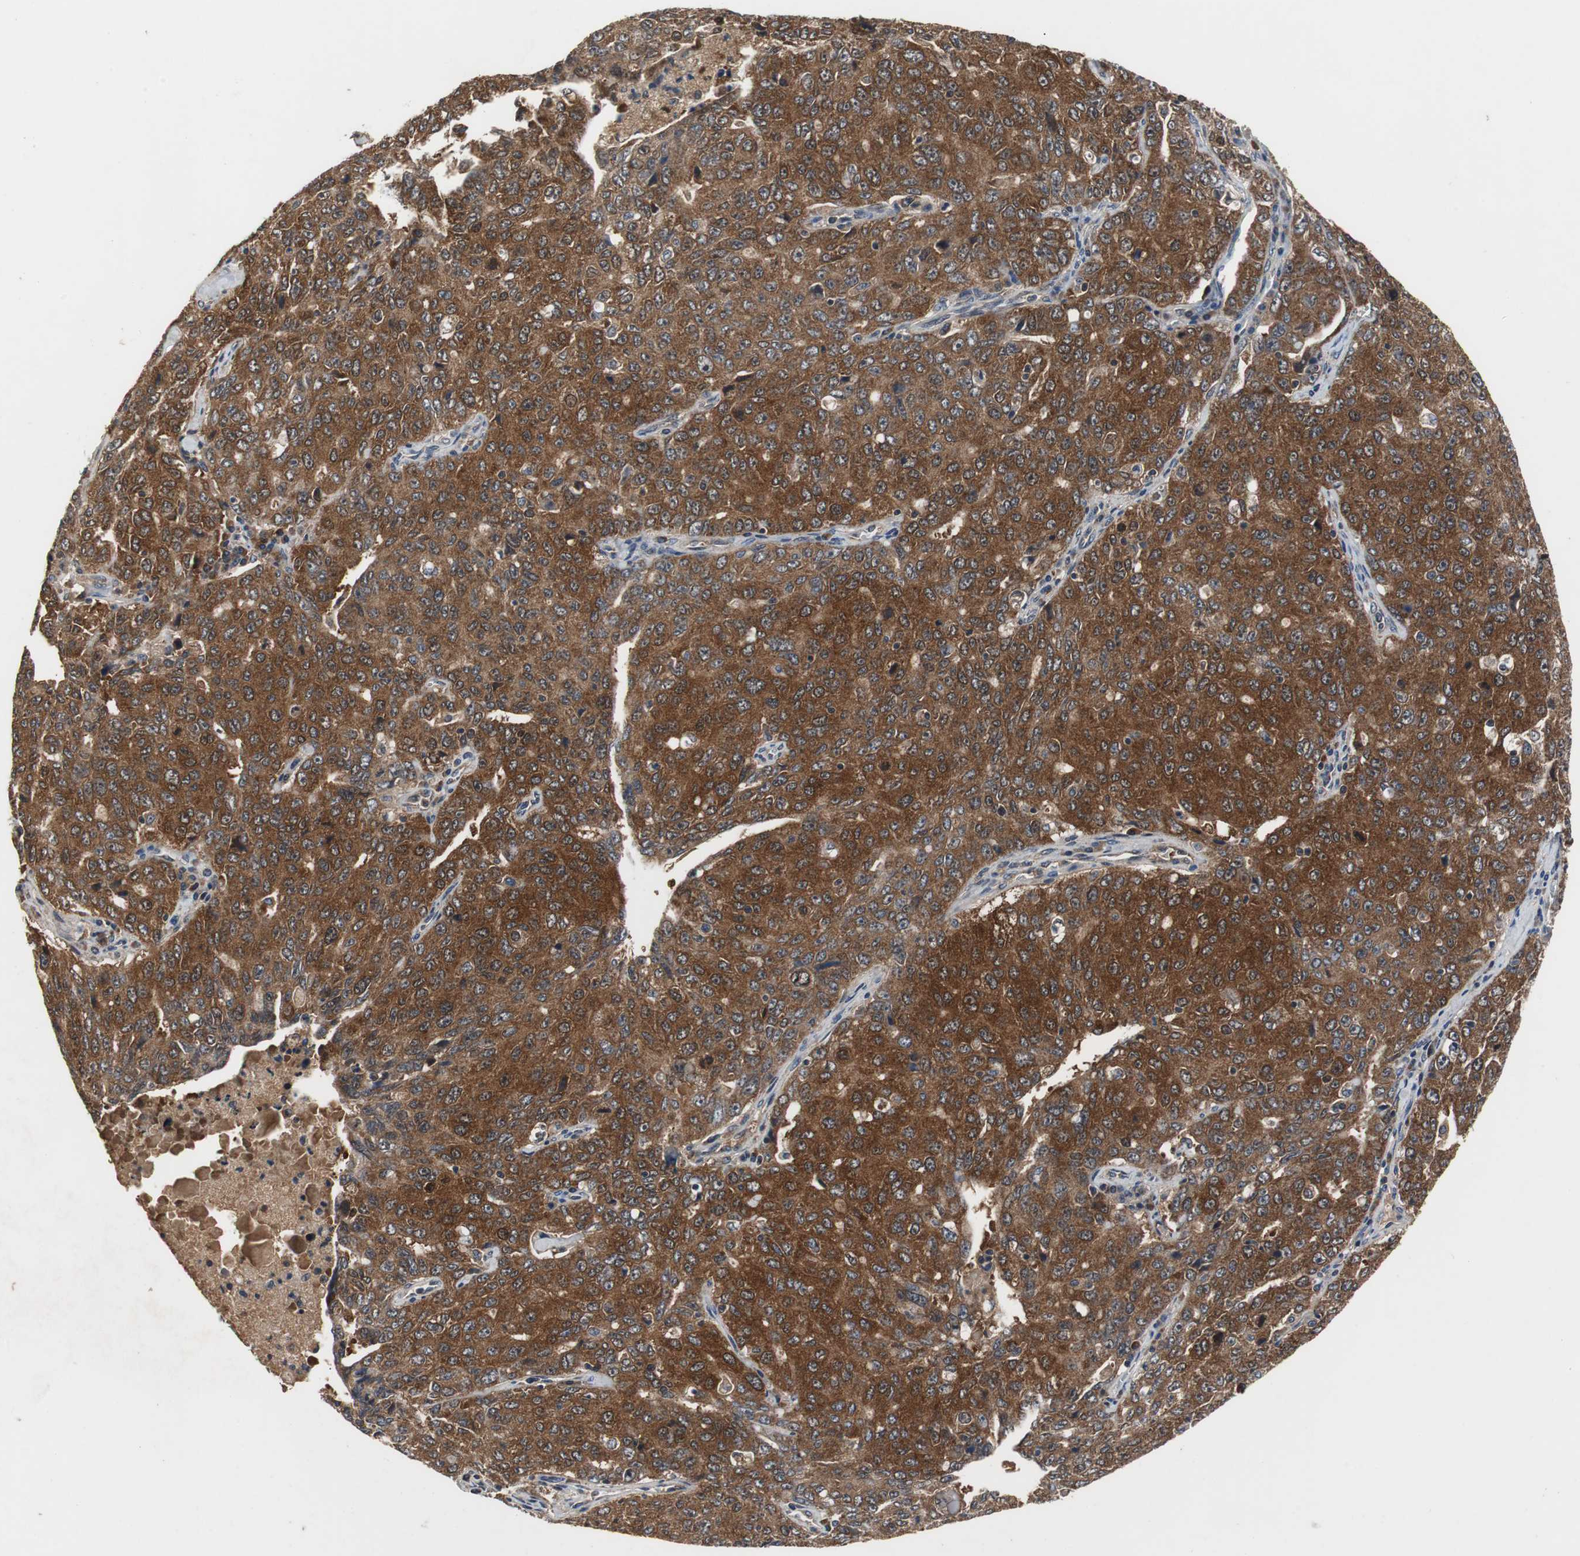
{"staining": {"intensity": "strong", "quantity": ">75%", "location": "cytoplasmic/membranous"}, "tissue": "ovarian cancer", "cell_type": "Tumor cells", "image_type": "cancer", "snomed": [{"axis": "morphology", "description": "Carcinoma, endometroid"}, {"axis": "topography", "description": "Ovary"}], "caption": "Immunohistochemical staining of human endometroid carcinoma (ovarian) exhibits high levels of strong cytoplasmic/membranous protein positivity in approximately >75% of tumor cells.", "gene": "VBP1", "patient": {"sex": "female", "age": 62}}